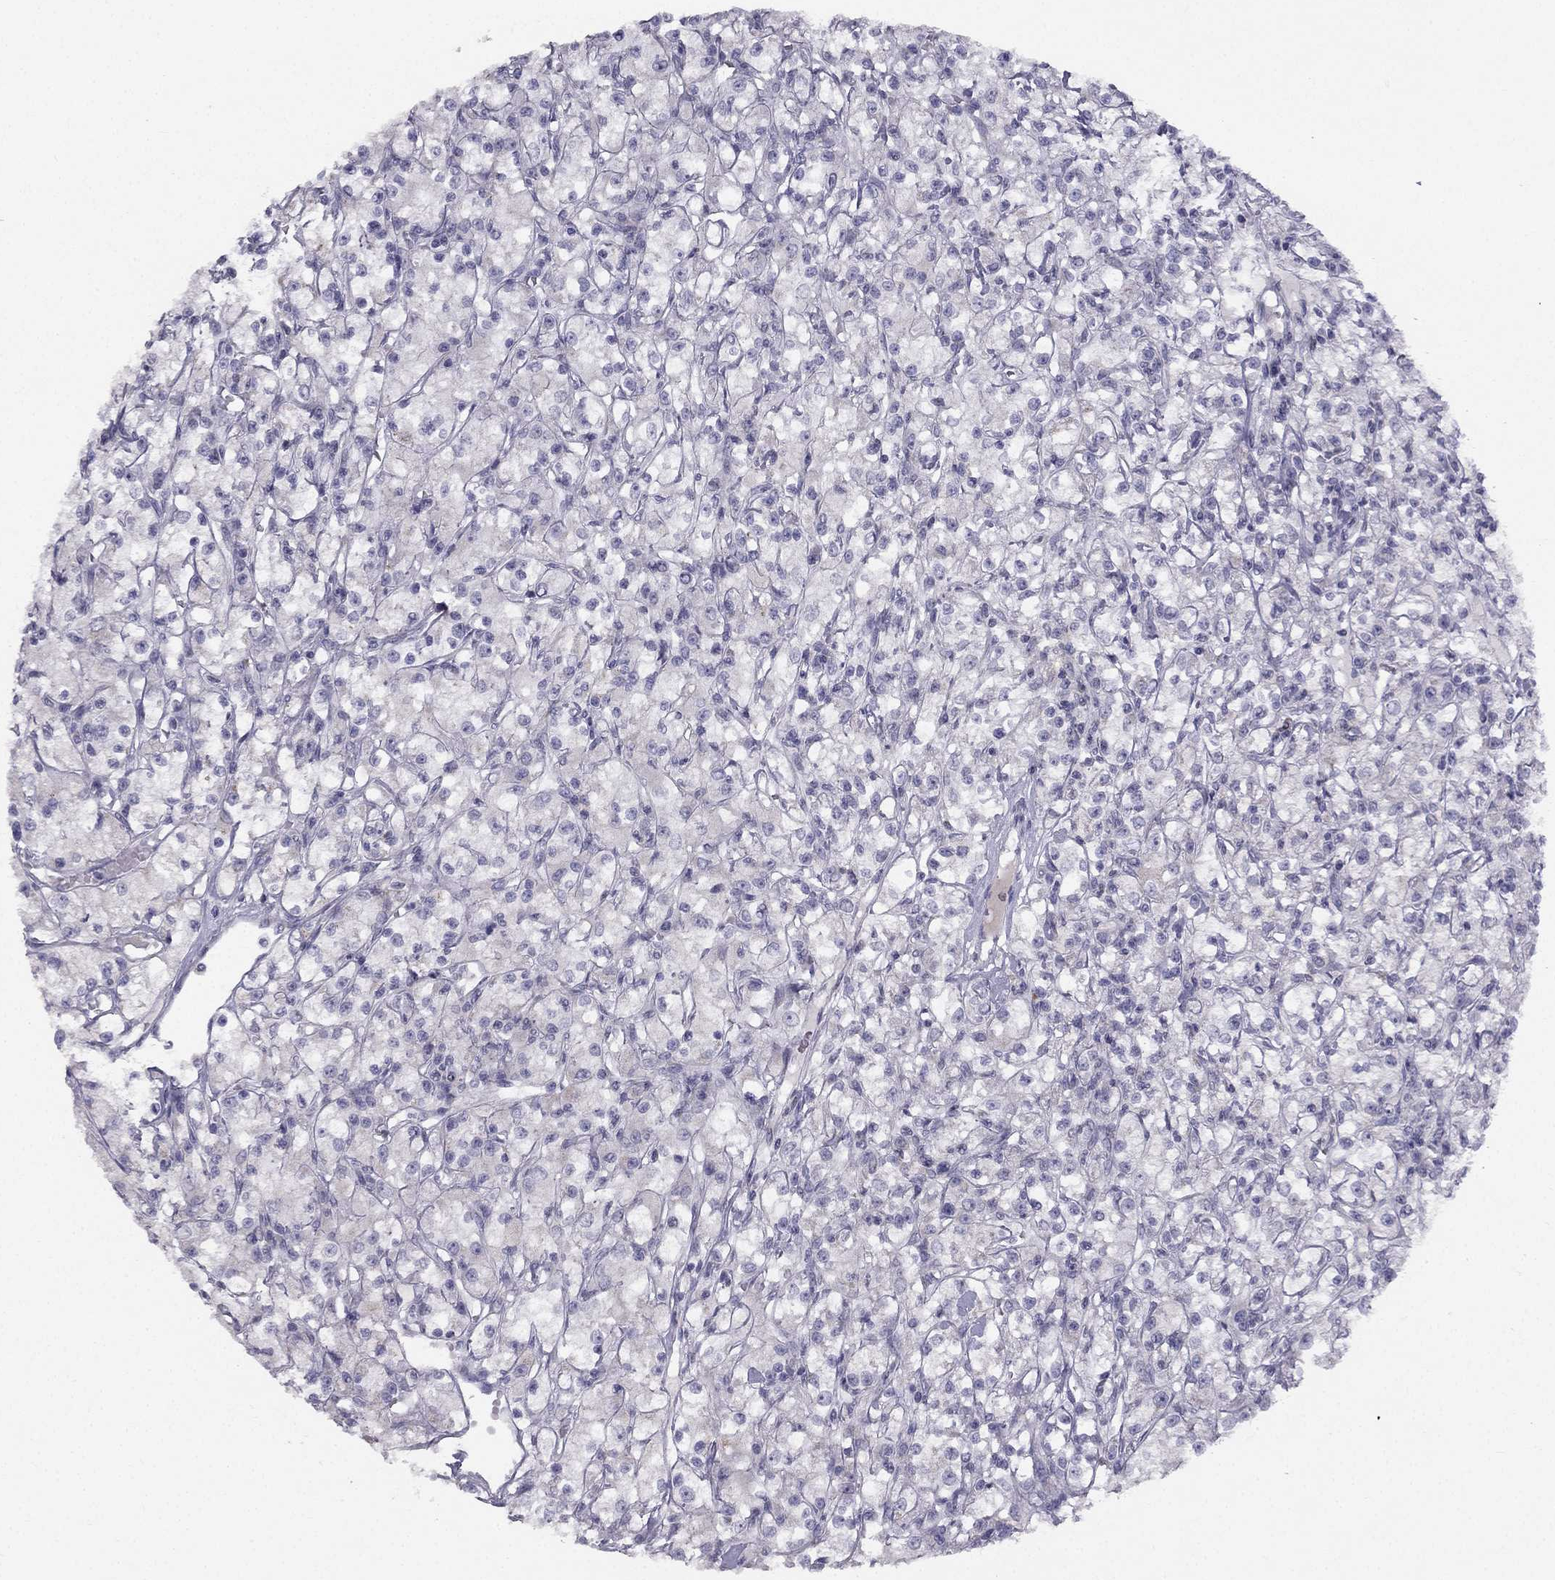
{"staining": {"intensity": "negative", "quantity": "none", "location": "none"}, "tissue": "renal cancer", "cell_type": "Tumor cells", "image_type": "cancer", "snomed": [{"axis": "morphology", "description": "Adenocarcinoma, NOS"}, {"axis": "topography", "description": "Kidney"}], "caption": "IHC image of neoplastic tissue: renal cancer (adenocarcinoma) stained with DAB (3,3'-diaminobenzidine) shows no significant protein positivity in tumor cells.", "gene": "TRPS1", "patient": {"sex": "female", "age": 59}}